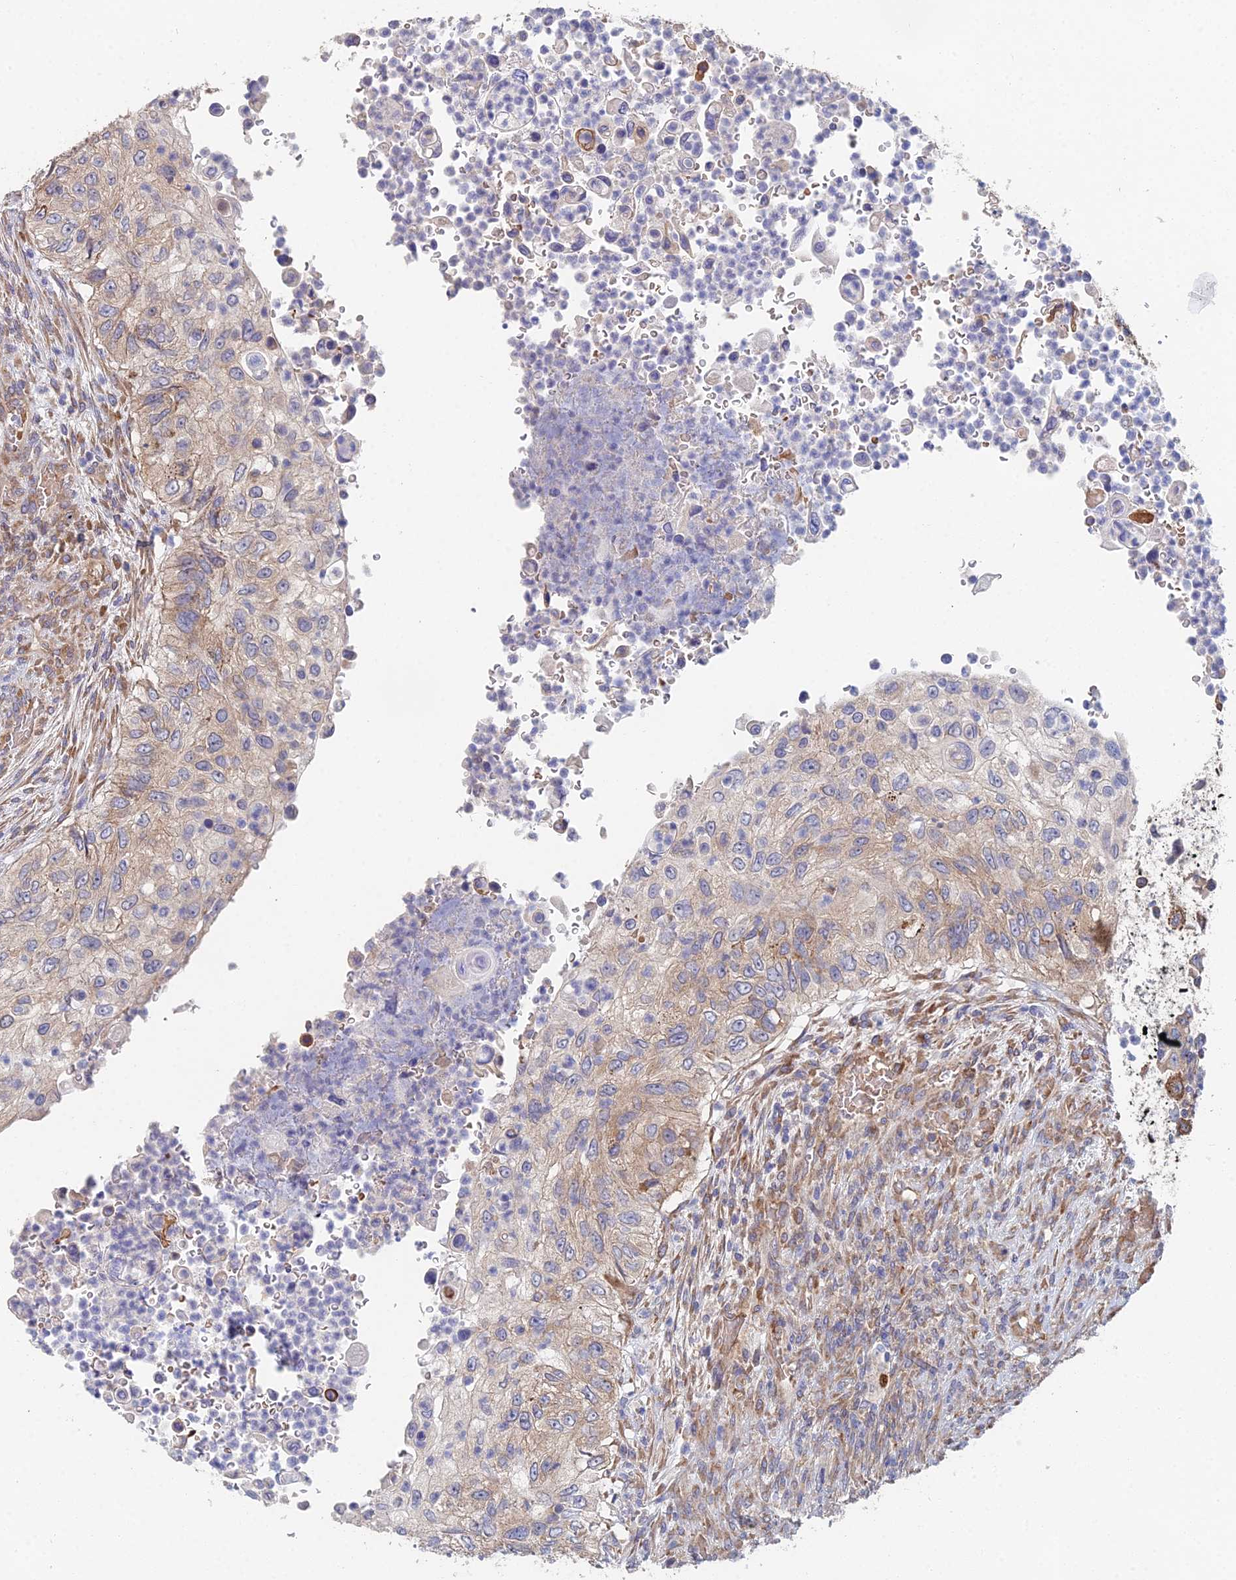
{"staining": {"intensity": "weak", "quantity": "25%-75%", "location": "cytoplasmic/membranous"}, "tissue": "urothelial cancer", "cell_type": "Tumor cells", "image_type": "cancer", "snomed": [{"axis": "morphology", "description": "Urothelial carcinoma, High grade"}, {"axis": "topography", "description": "Urinary bladder"}], "caption": "High-grade urothelial carcinoma stained for a protein (brown) shows weak cytoplasmic/membranous positive staining in approximately 25%-75% of tumor cells.", "gene": "ELOF1", "patient": {"sex": "female", "age": 60}}